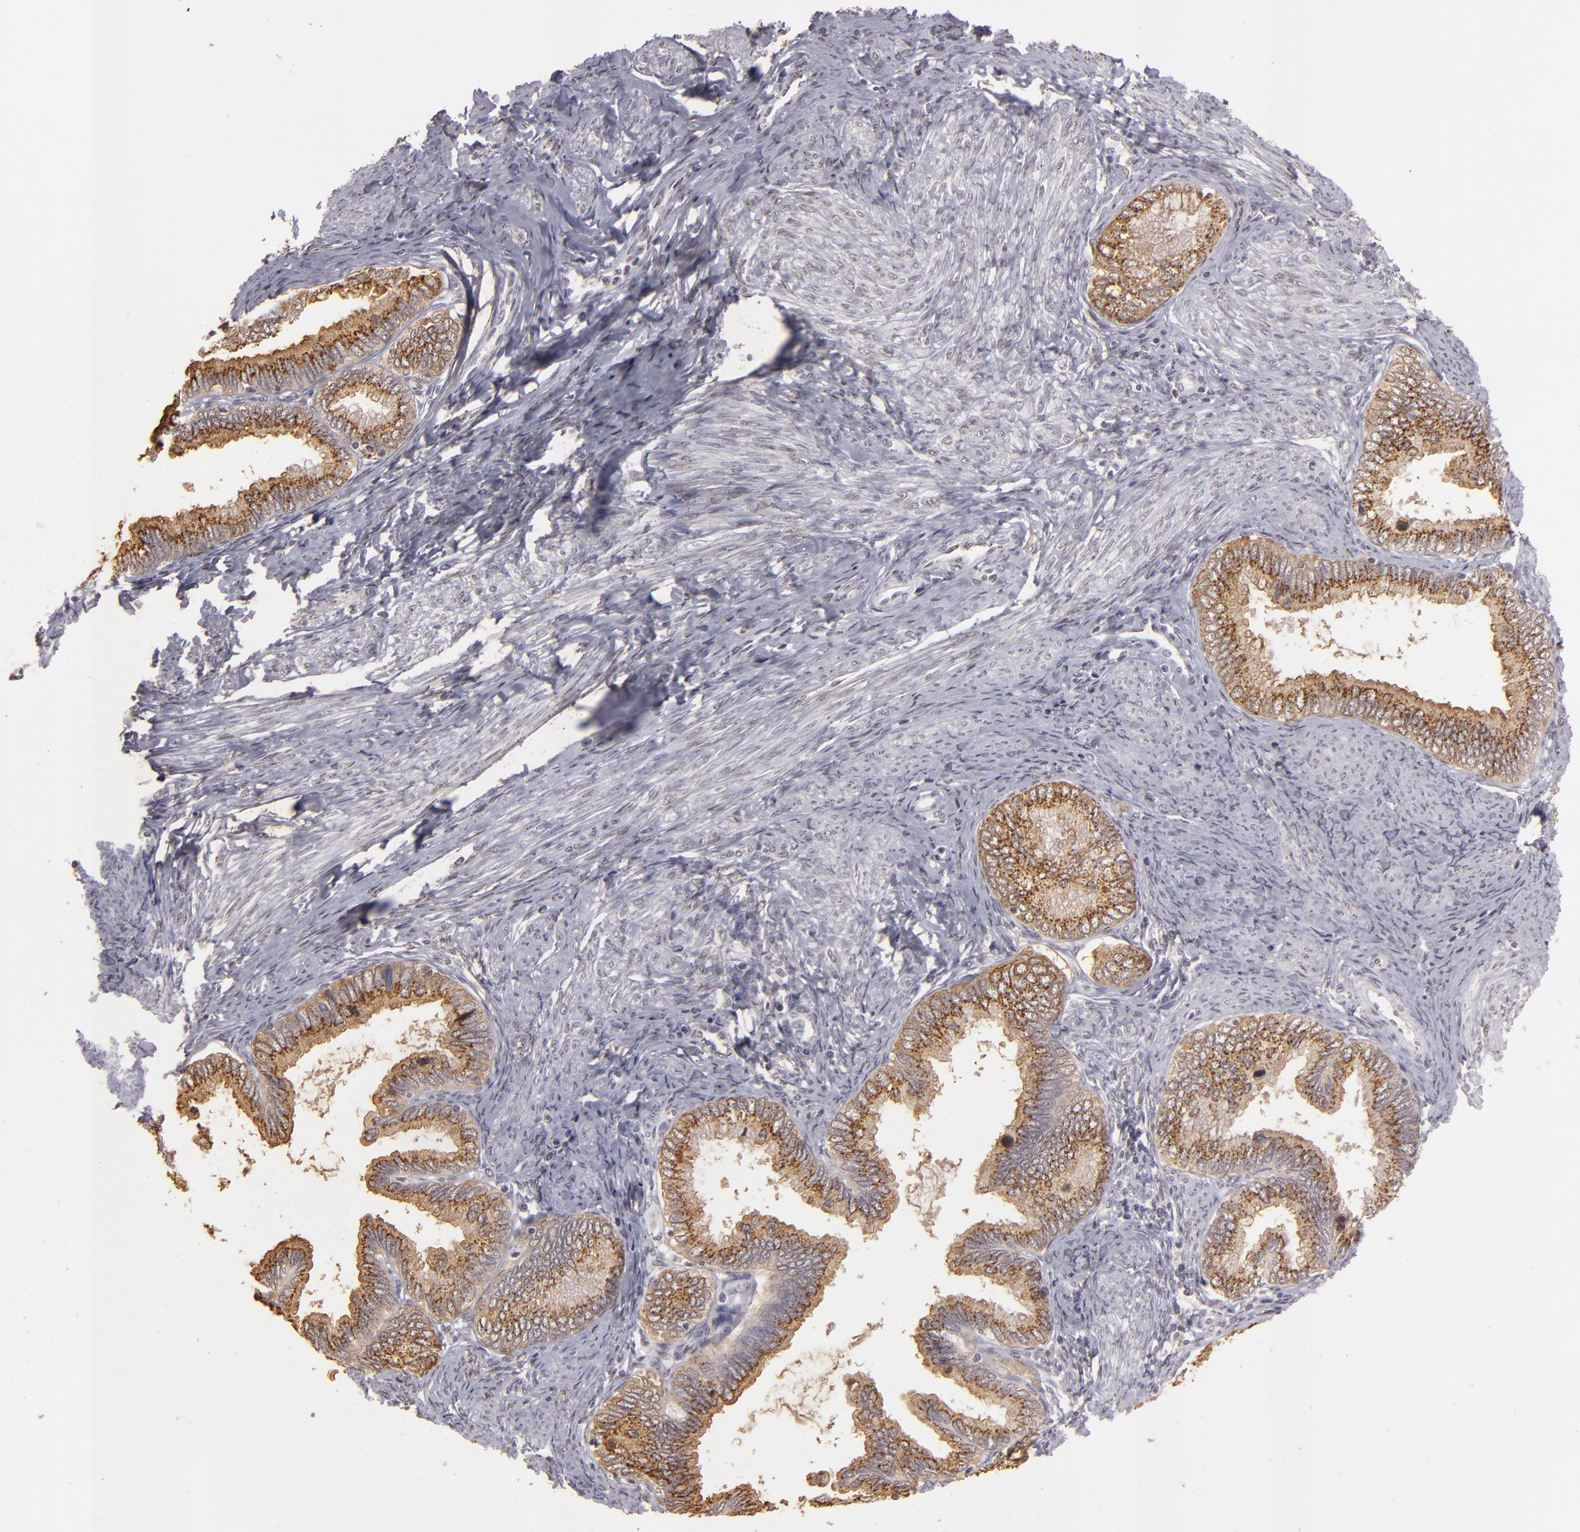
{"staining": {"intensity": "moderate", "quantity": ">75%", "location": "cytoplasmic/membranous"}, "tissue": "cervical cancer", "cell_type": "Tumor cells", "image_type": "cancer", "snomed": [{"axis": "morphology", "description": "Adenocarcinoma, NOS"}, {"axis": "topography", "description": "Cervix"}], "caption": "About >75% of tumor cells in cervical cancer (adenocarcinoma) reveal moderate cytoplasmic/membranous protein staining as visualized by brown immunohistochemical staining.", "gene": "CBX3", "patient": {"sex": "female", "age": 49}}